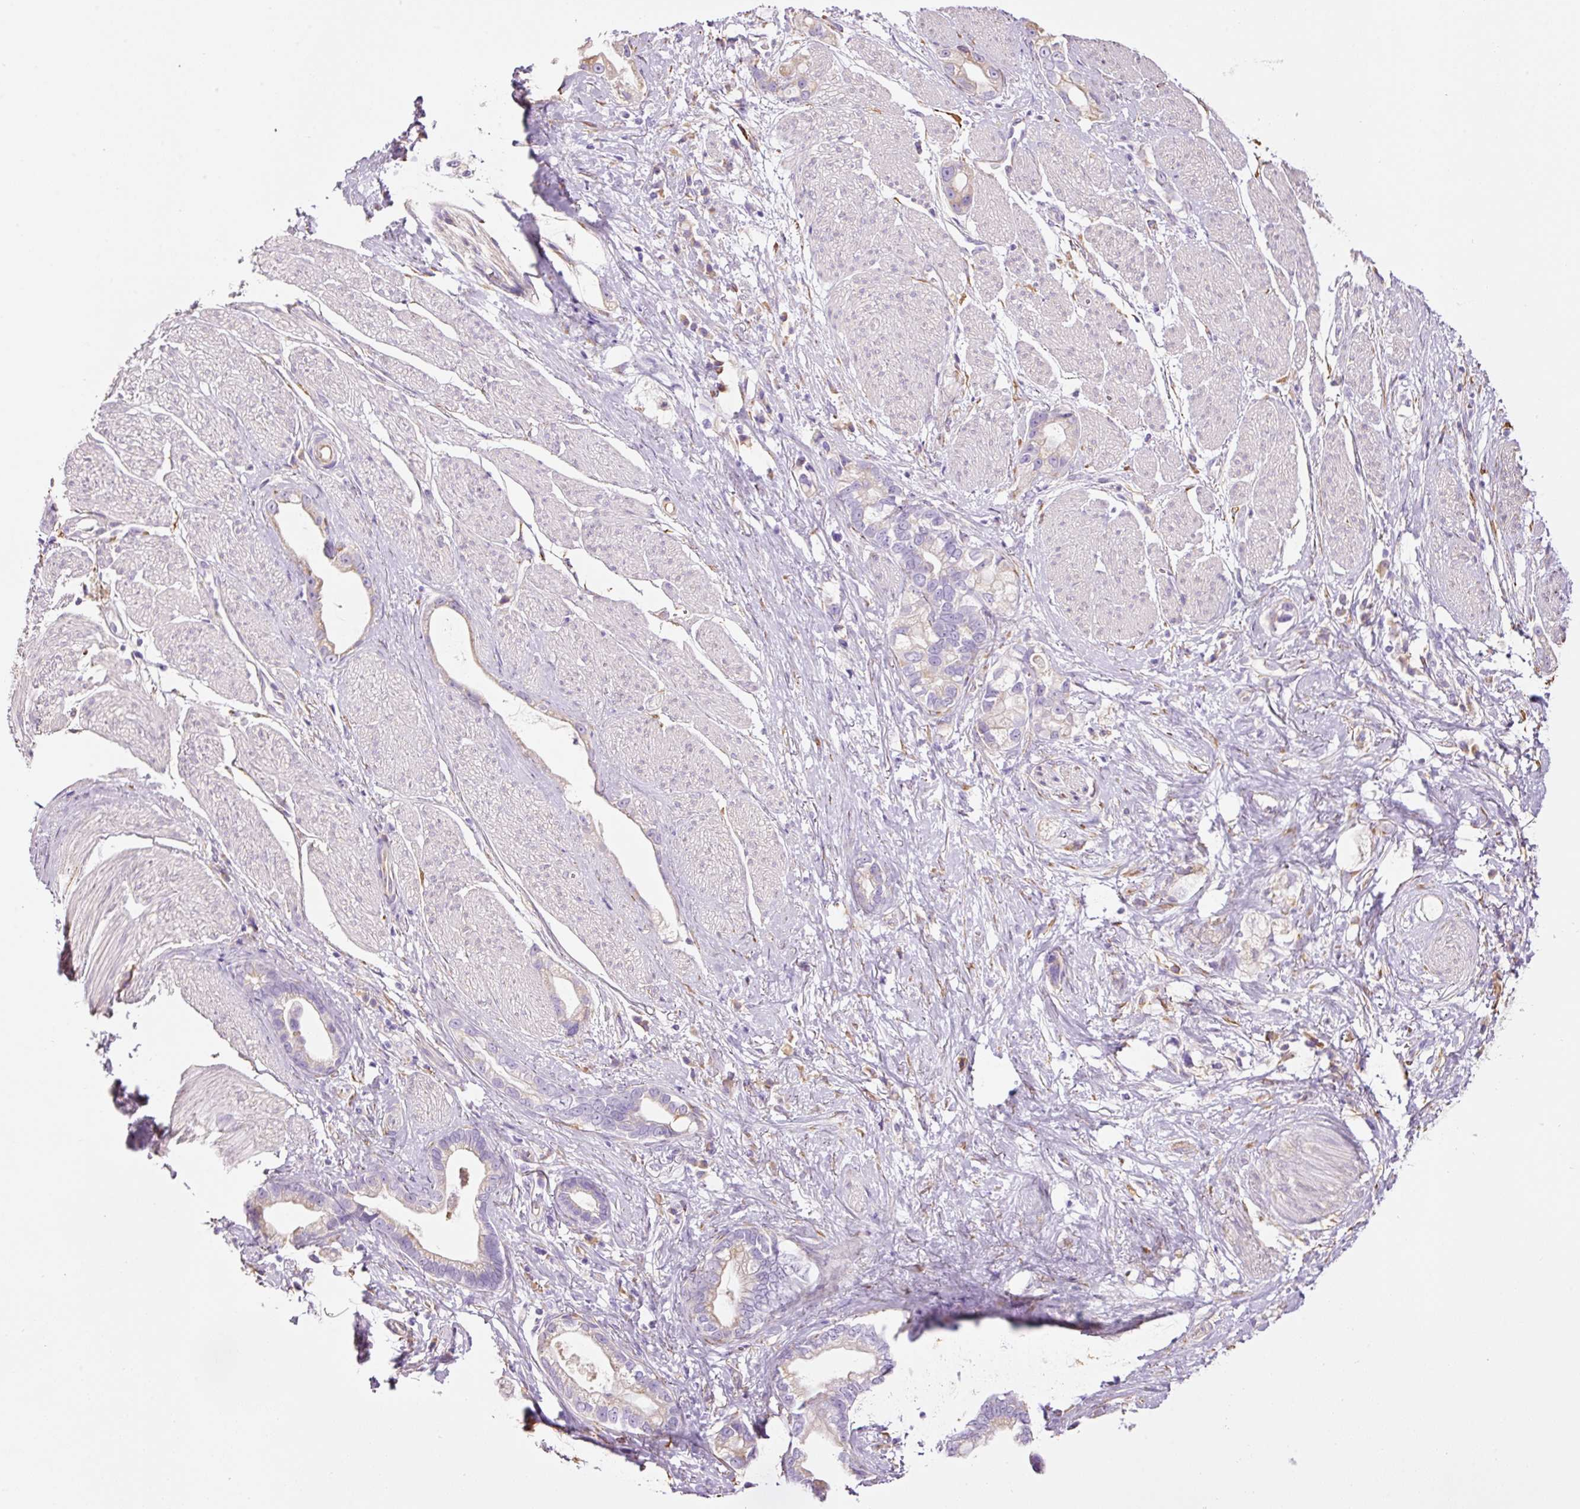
{"staining": {"intensity": "weak", "quantity": "25%-75%", "location": "cytoplasmic/membranous"}, "tissue": "stomach cancer", "cell_type": "Tumor cells", "image_type": "cancer", "snomed": [{"axis": "morphology", "description": "Adenocarcinoma, NOS"}, {"axis": "topography", "description": "Stomach"}], "caption": "Protein staining by immunohistochemistry shows weak cytoplasmic/membranous positivity in approximately 25%-75% of tumor cells in adenocarcinoma (stomach).", "gene": "GCG", "patient": {"sex": "male", "age": 55}}